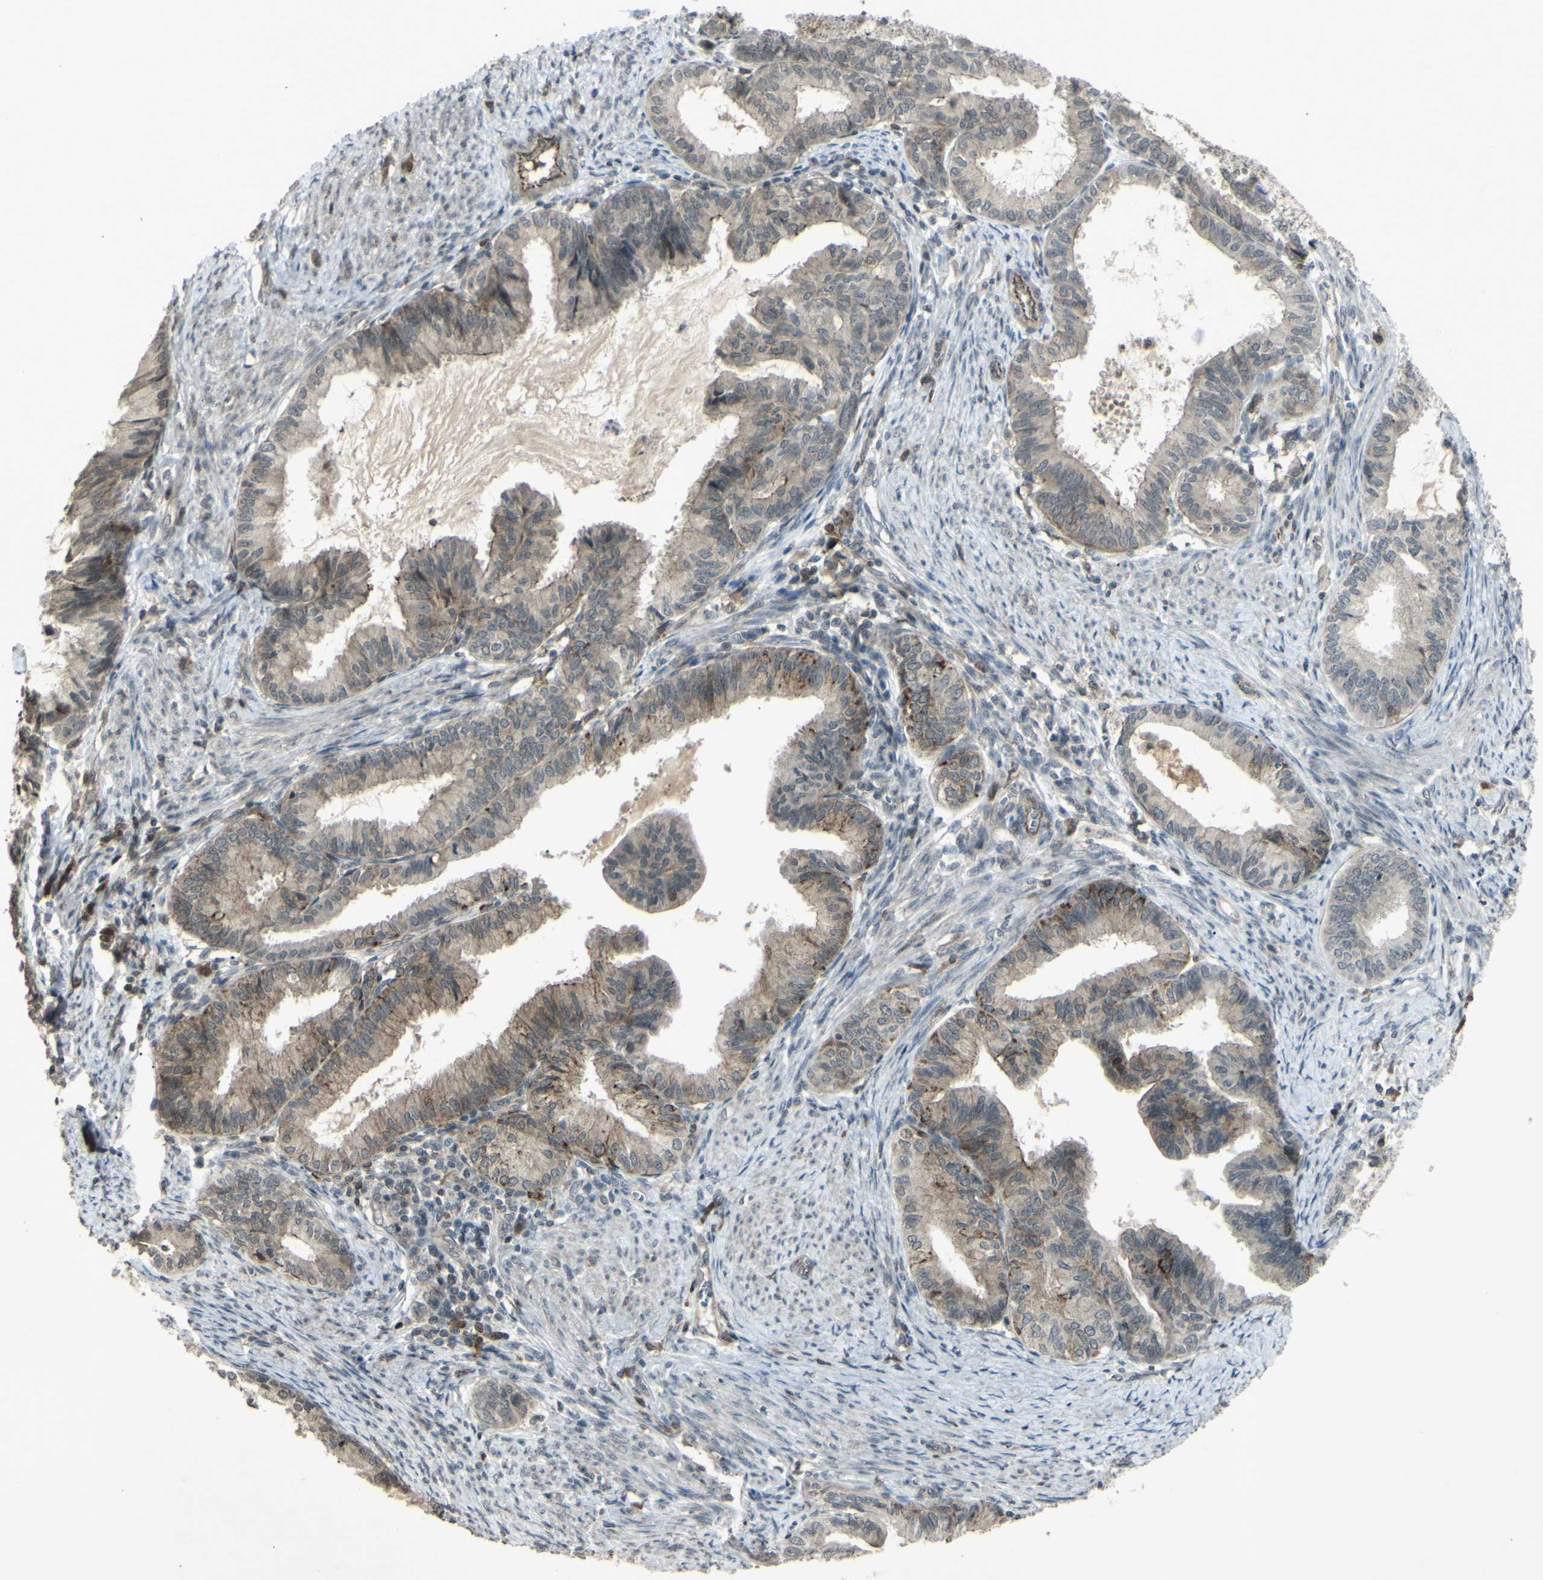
{"staining": {"intensity": "weak", "quantity": ">75%", "location": "cytoplasmic/membranous"}, "tissue": "endometrial cancer", "cell_type": "Tumor cells", "image_type": "cancer", "snomed": [{"axis": "morphology", "description": "Adenocarcinoma, NOS"}, {"axis": "topography", "description": "Endometrium"}], "caption": "Tumor cells reveal weak cytoplasmic/membranous expression in about >75% of cells in endometrial adenocarcinoma.", "gene": "BLNK", "patient": {"sex": "female", "age": 86}}